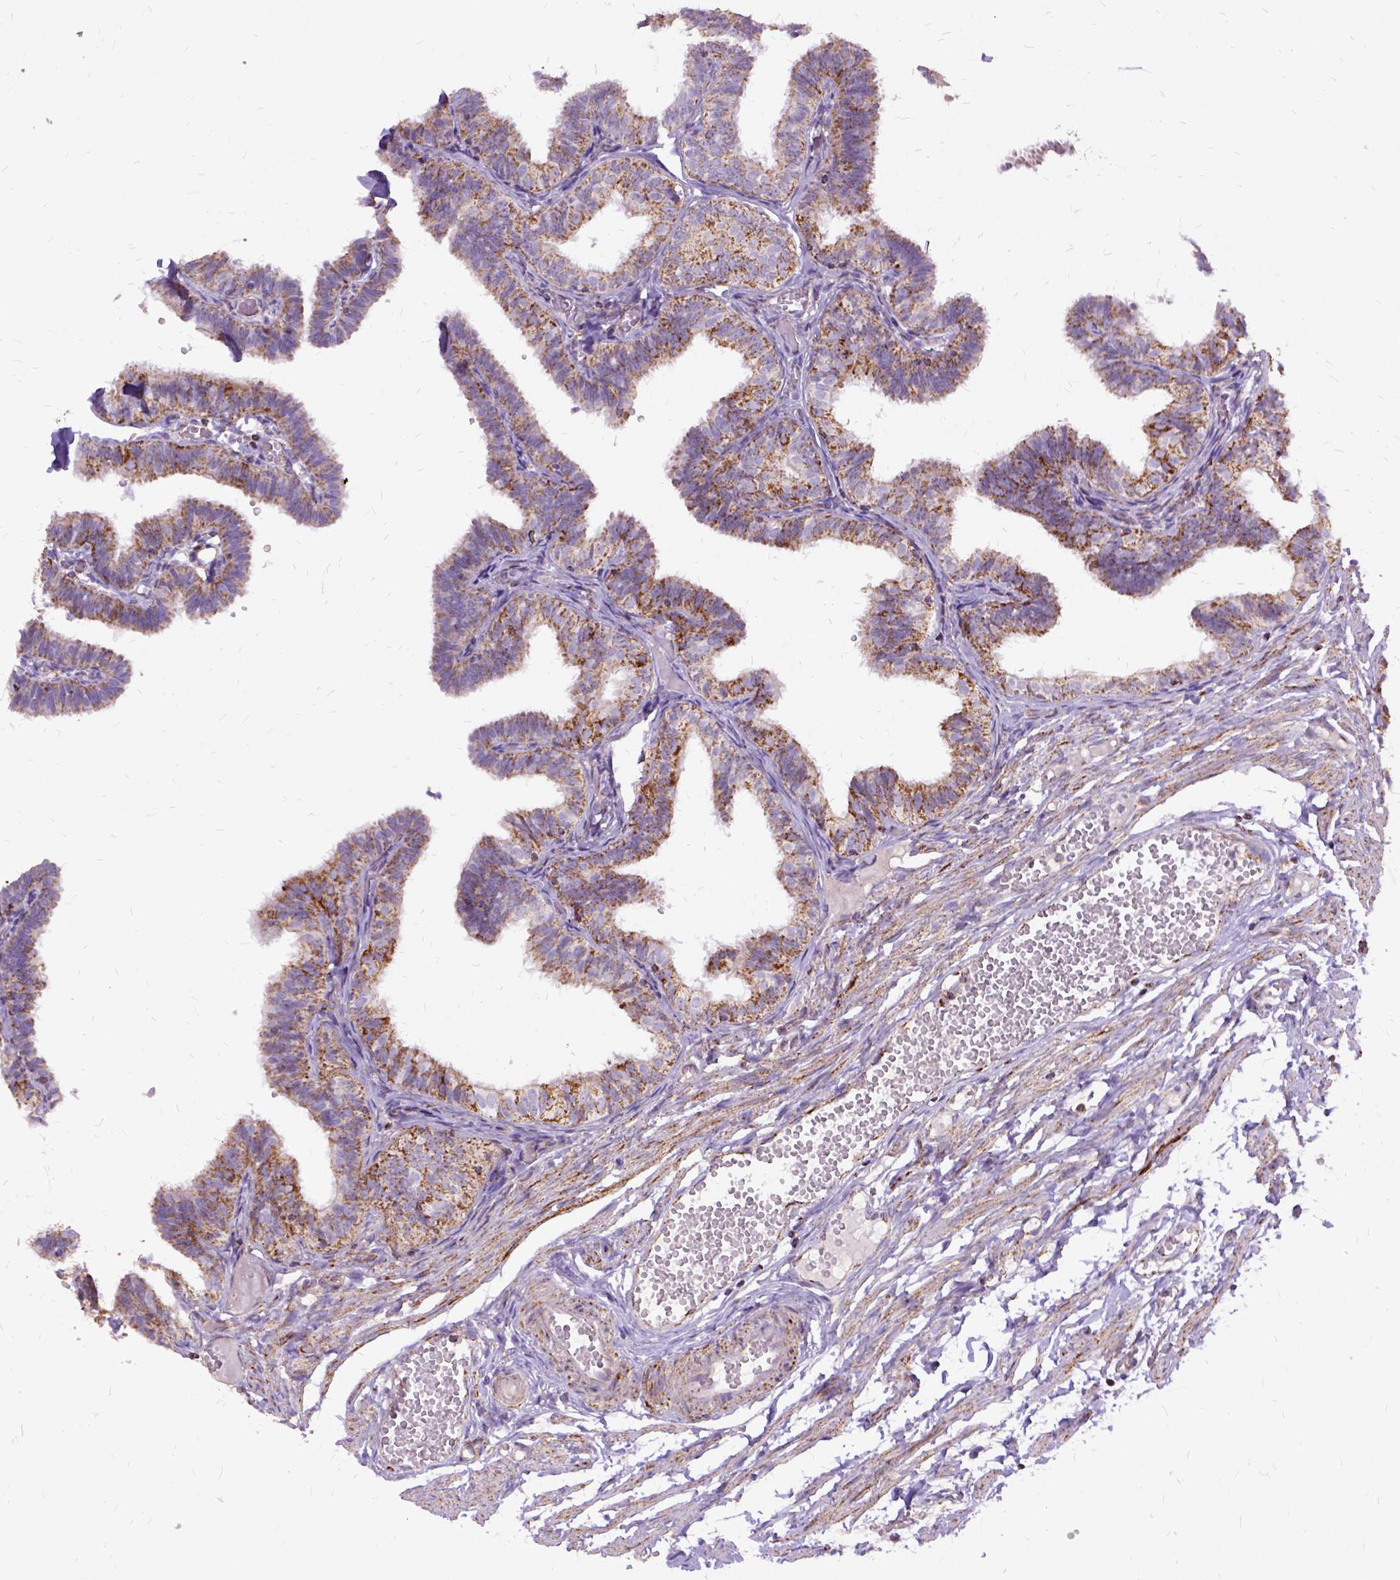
{"staining": {"intensity": "weak", "quantity": "25%-75%", "location": "cytoplasmic/membranous"}, "tissue": "fallopian tube", "cell_type": "Glandular cells", "image_type": "normal", "snomed": [{"axis": "morphology", "description": "Normal tissue, NOS"}, {"axis": "topography", "description": "Fallopian tube"}], "caption": "IHC image of unremarkable fallopian tube: fallopian tube stained using immunohistochemistry demonstrates low levels of weak protein expression localized specifically in the cytoplasmic/membranous of glandular cells, appearing as a cytoplasmic/membranous brown color.", "gene": "OXCT1", "patient": {"sex": "female", "age": 25}}